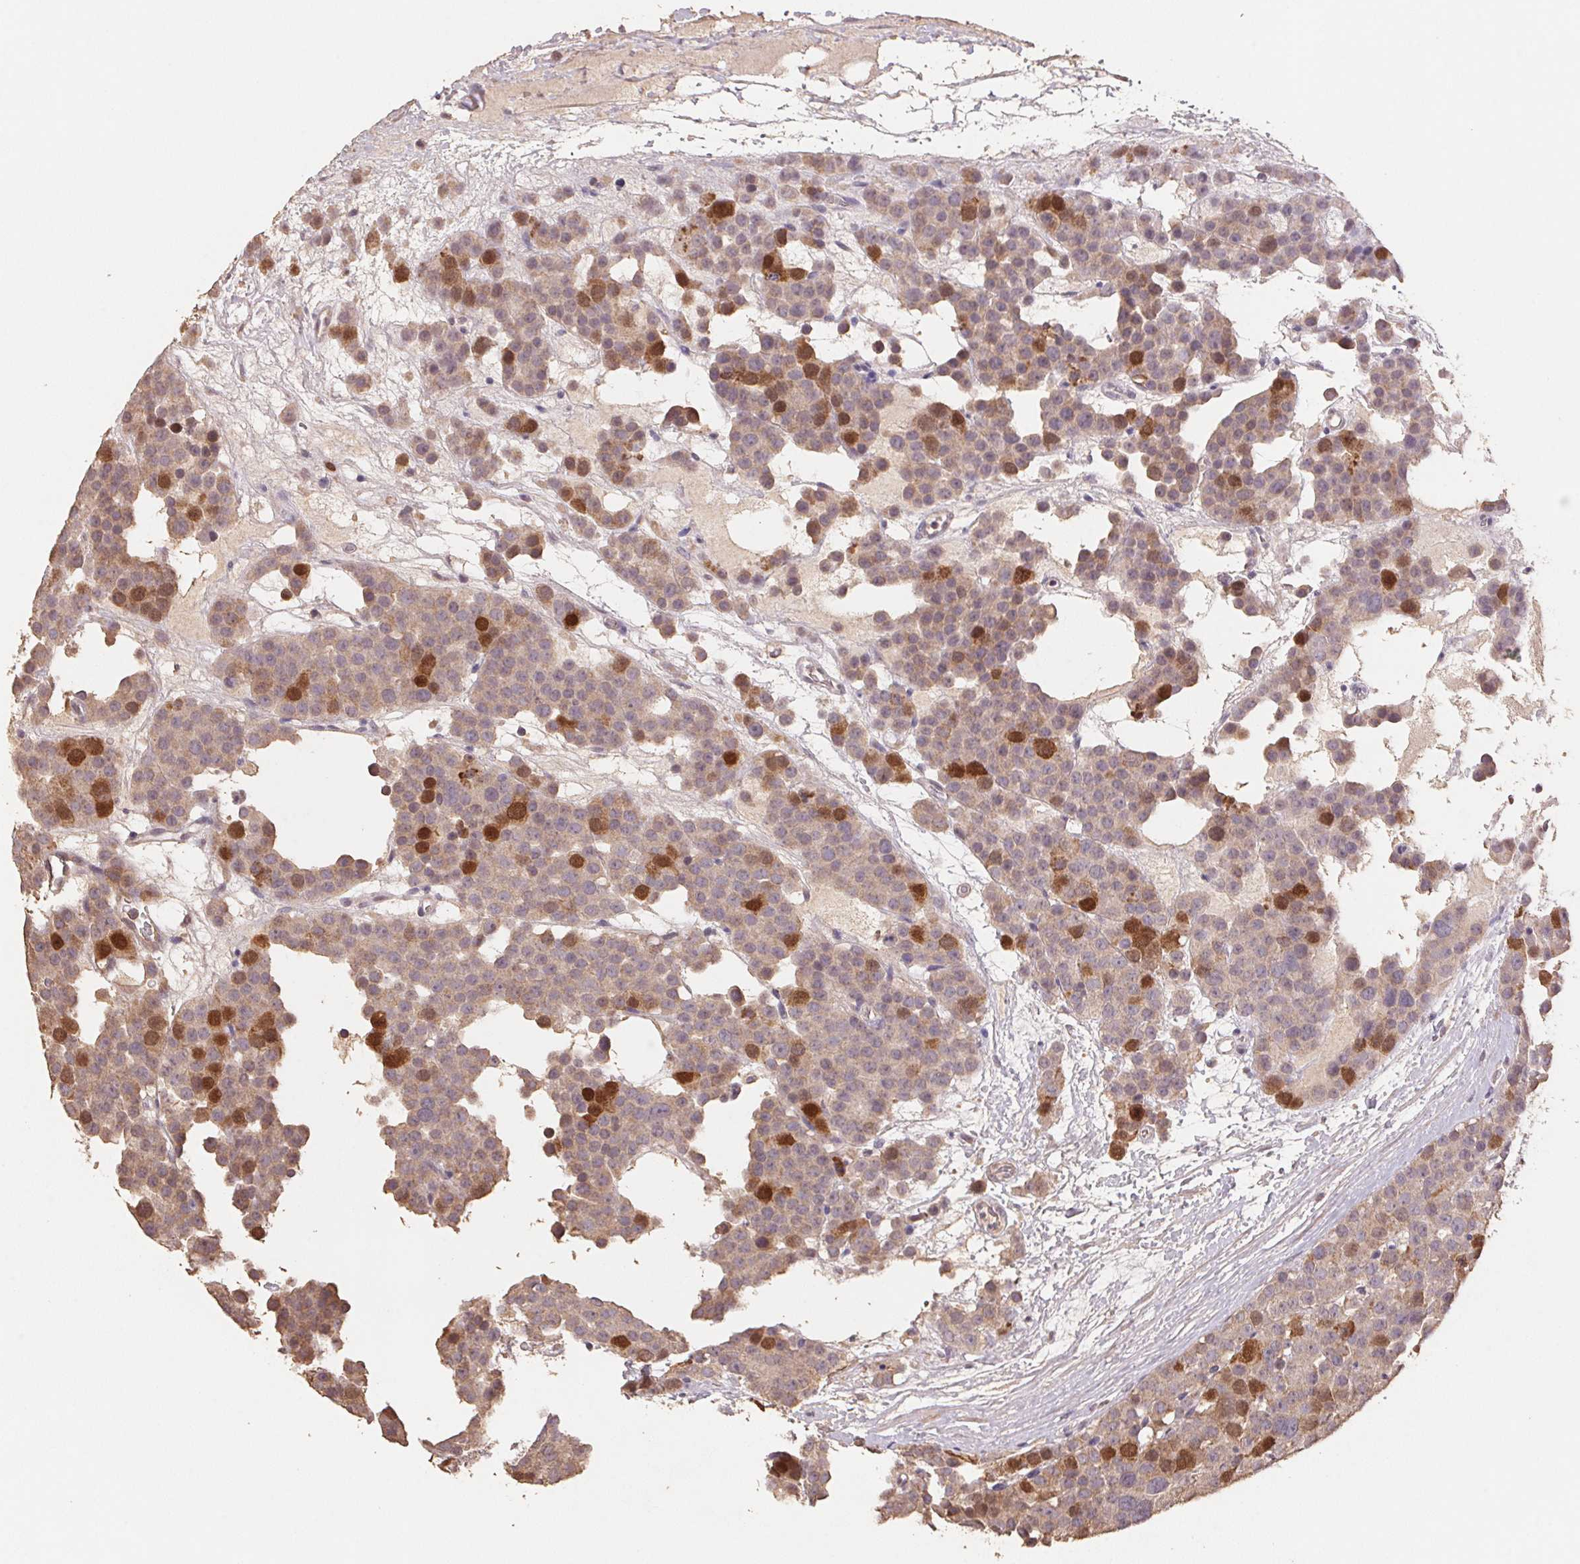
{"staining": {"intensity": "strong", "quantity": "<25%", "location": "cytoplasmic/membranous,nuclear"}, "tissue": "testis cancer", "cell_type": "Tumor cells", "image_type": "cancer", "snomed": [{"axis": "morphology", "description": "Seminoma, NOS"}, {"axis": "topography", "description": "Testis"}], "caption": "Immunohistochemistry (IHC) micrograph of testis seminoma stained for a protein (brown), which reveals medium levels of strong cytoplasmic/membranous and nuclear staining in about <25% of tumor cells.", "gene": "CENPF", "patient": {"sex": "male", "age": 71}}